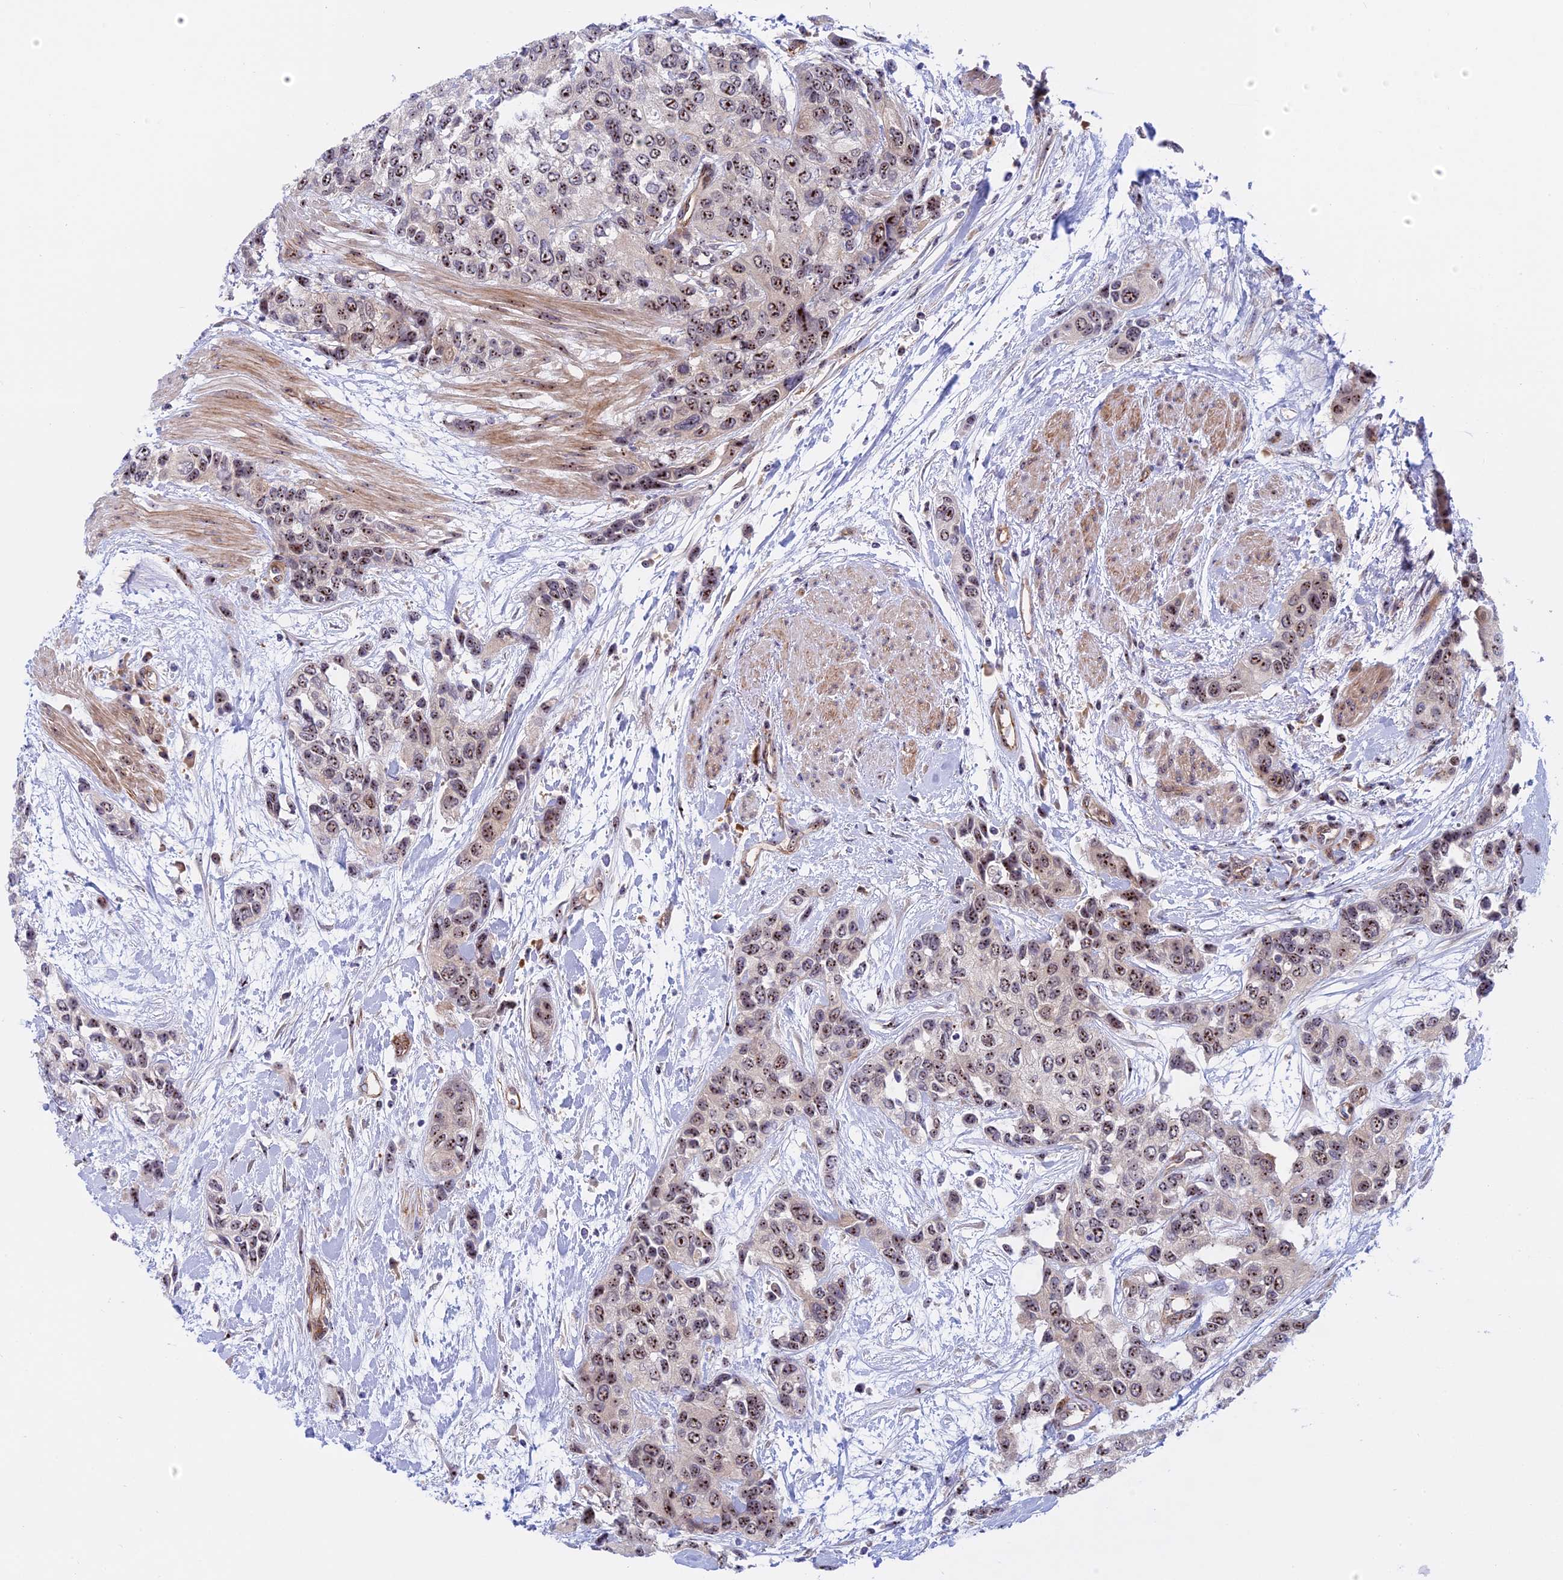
{"staining": {"intensity": "moderate", "quantity": ">75%", "location": "nuclear"}, "tissue": "urothelial cancer", "cell_type": "Tumor cells", "image_type": "cancer", "snomed": [{"axis": "morphology", "description": "Normal tissue, NOS"}, {"axis": "morphology", "description": "Urothelial carcinoma, High grade"}, {"axis": "topography", "description": "Vascular tissue"}, {"axis": "topography", "description": "Urinary bladder"}], "caption": "The photomicrograph reveals a brown stain indicating the presence of a protein in the nuclear of tumor cells in urothelial cancer.", "gene": "DBNDD1", "patient": {"sex": "female", "age": 56}}